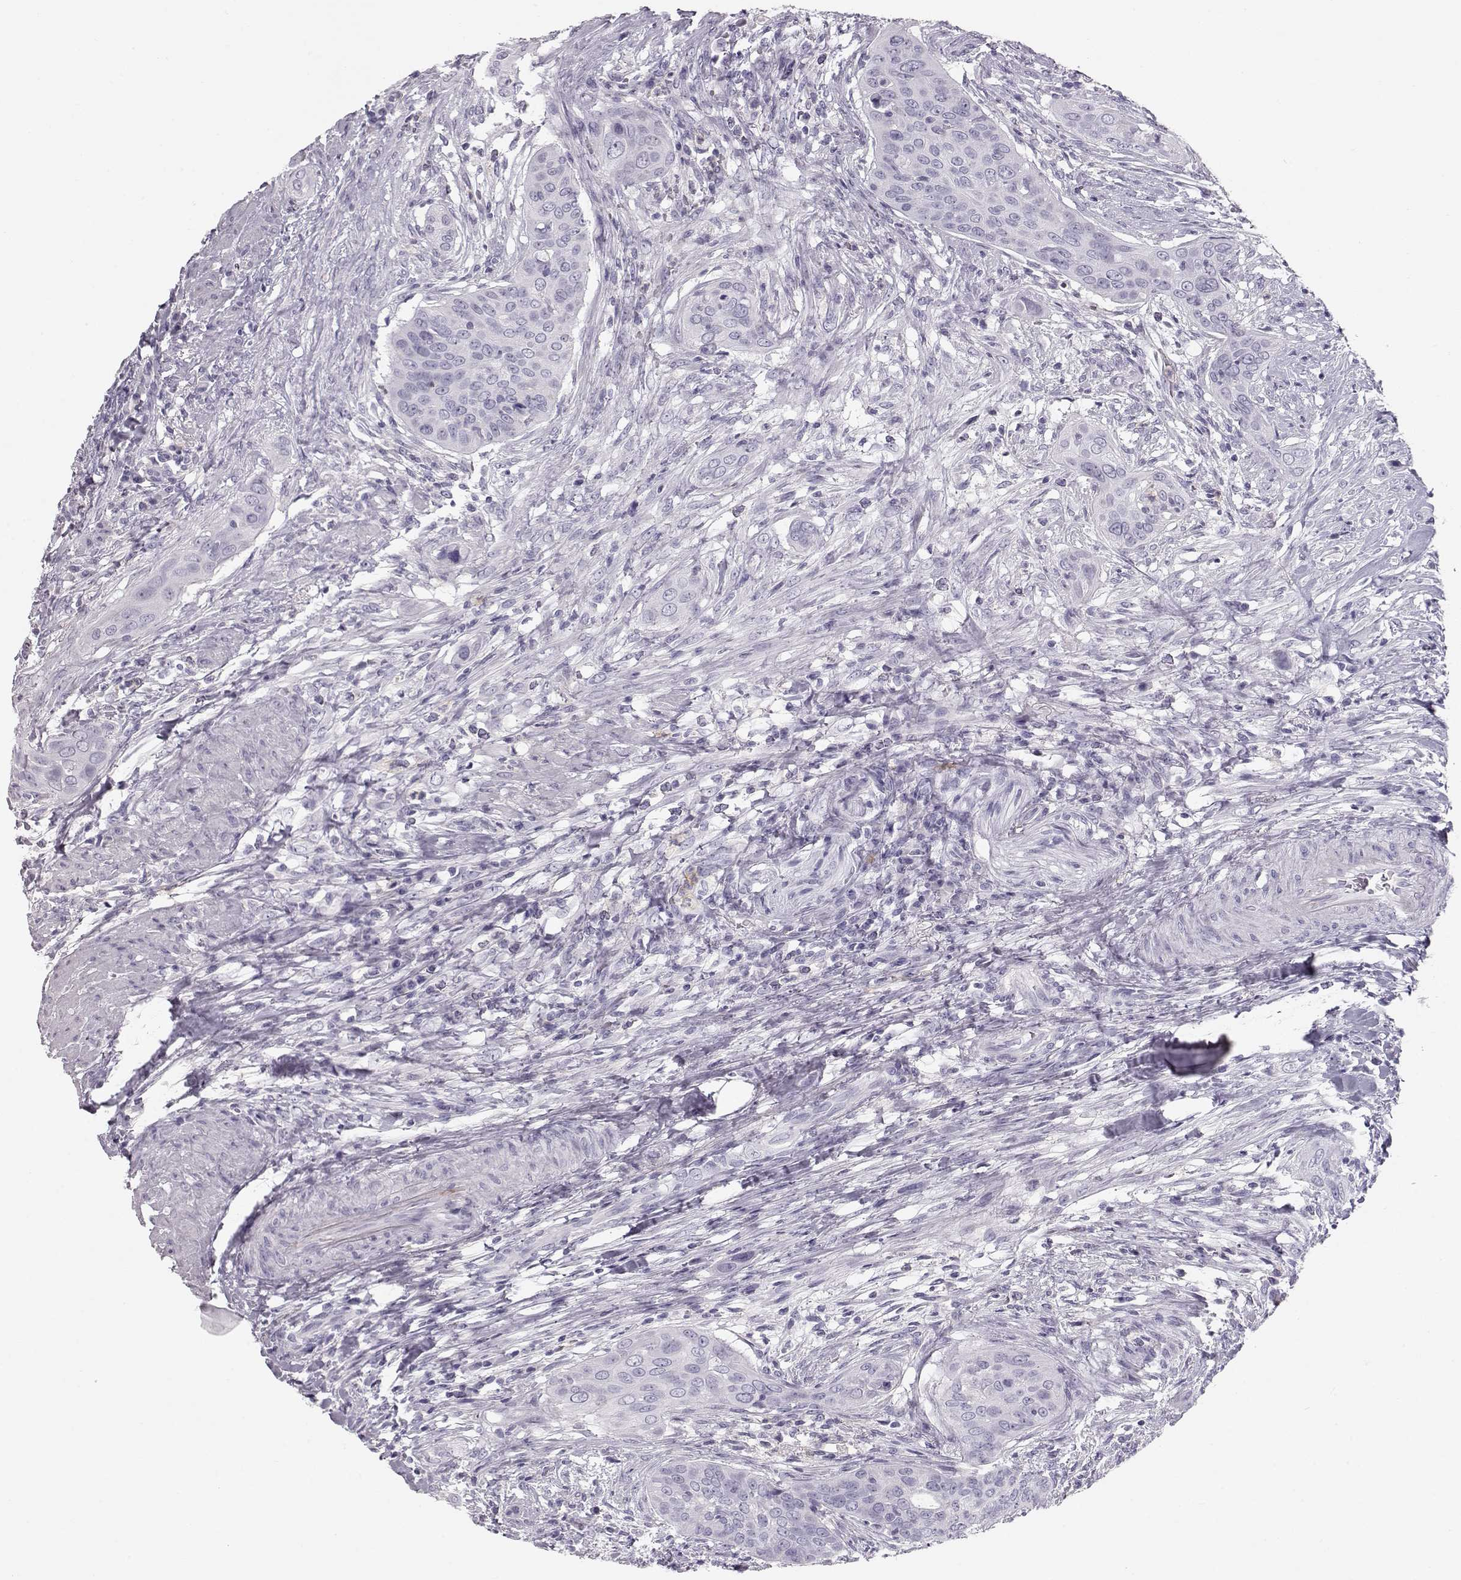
{"staining": {"intensity": "negative", "quantity": "none", "location": "none"}, "tissue": "urothelial cancer", "cell_type": "Tumor cells", "image_type": "cancer", "snomed": [{"axis": "morphology", "description": "Urothelial carcinoma, High grade"}, {"axis": "topography", "description": "Urinary bladder"}], "caption": "The micrograph demonstrates no staining of tumor cells in urothelial cancer.", "gene": "MIP", "patient": {"sex": "male", "age": 82}}